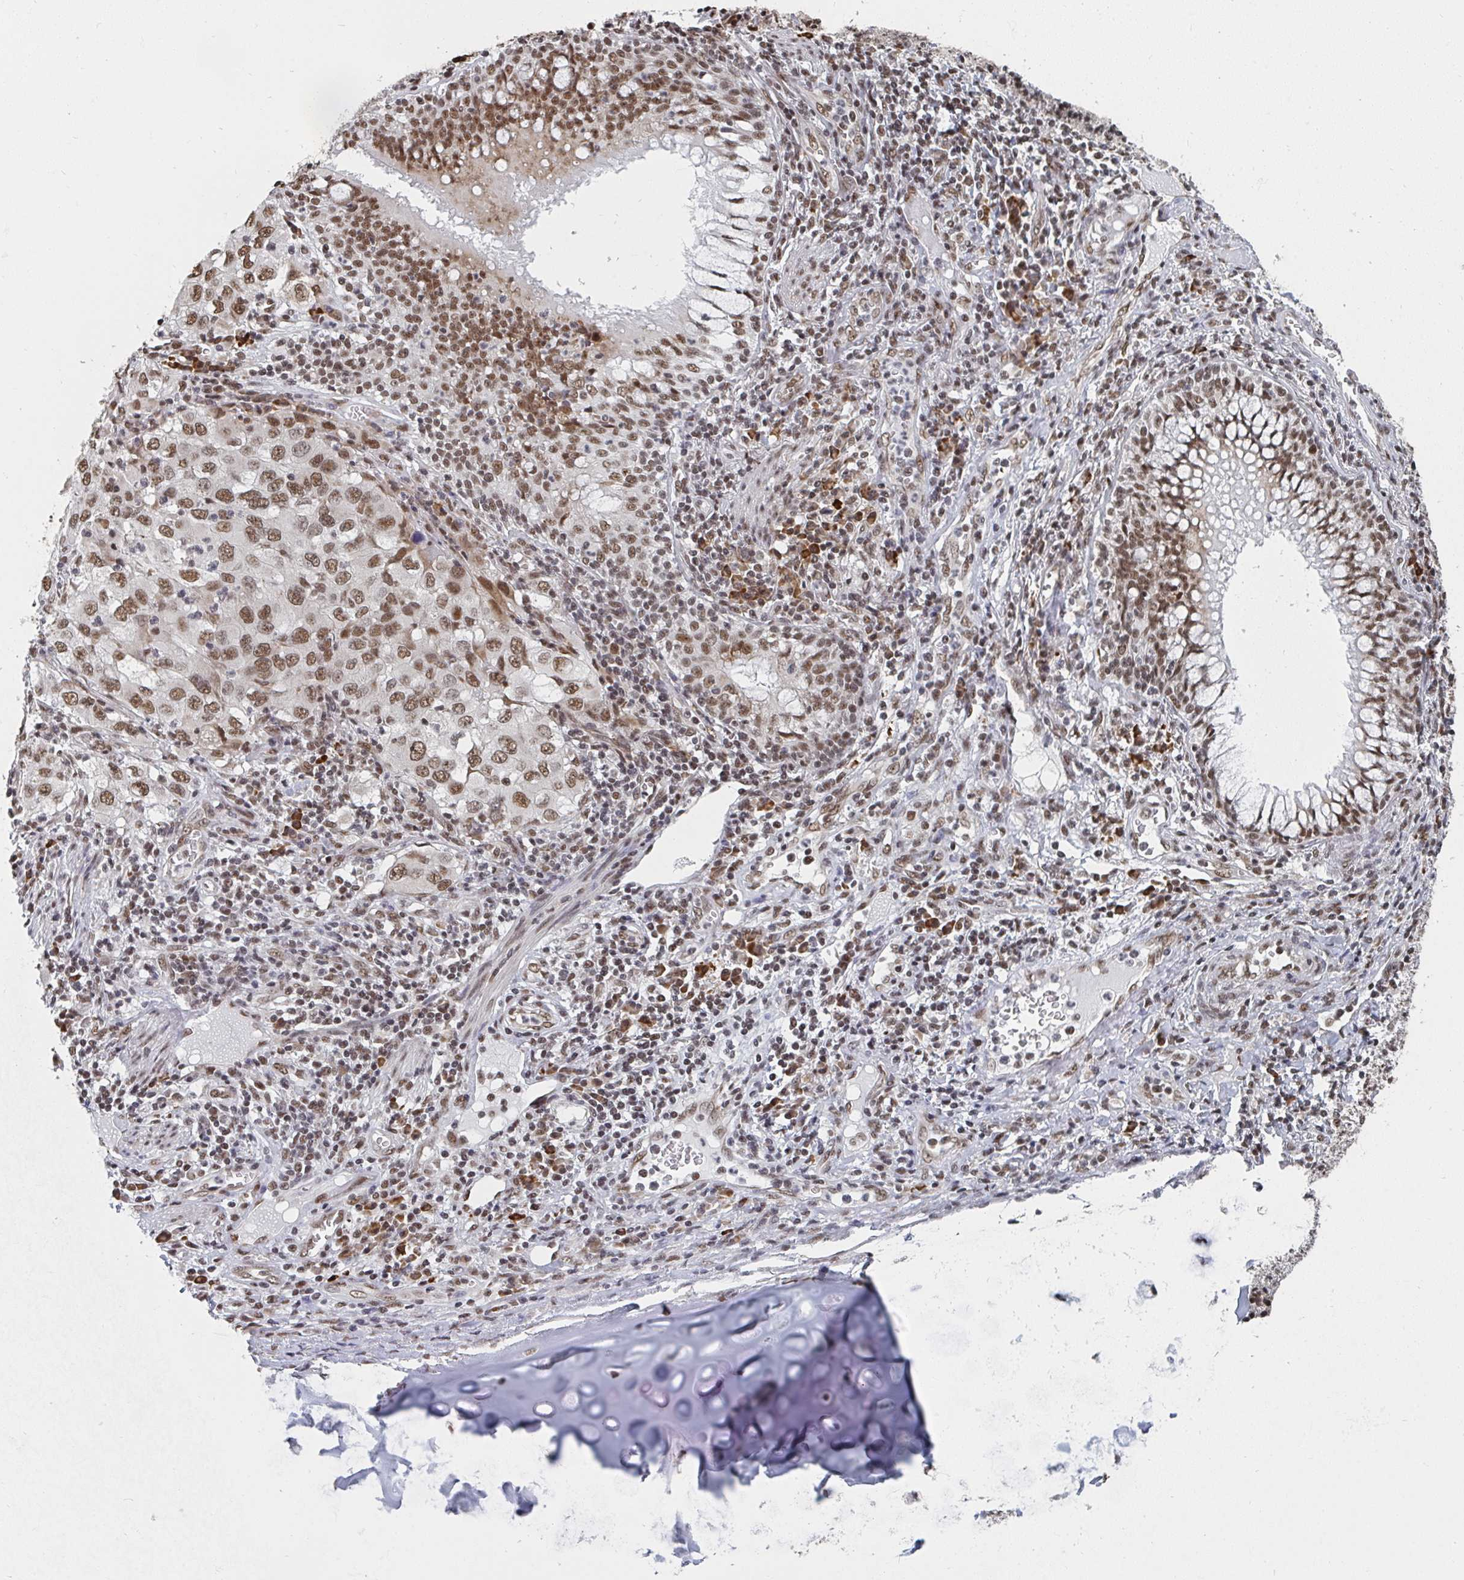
{"staining": {"intensity": "moderate", "quantity": ">75%", "location": "nuclear"}, "tissue": "lung cancer", "cell_type": "Tumor cells", "image_type": "cancer", "snomed": [{"axis": "morphology", "description": "Adenocarcinoma, NOS"}, {"axis": "morphology", "description": "Adenocarcinoma, metastatic, NOS"}, {"axis": "topography", "description": "Lymph node"}, {"axis": "topography", "description": "Lung"}], "caption": "About >75% of tumor cells in lung cancer (adenocarcinoma) reveal moderate nuclear protein staining as visualized by brown immunohistochemical staining.", "gene": "MBNL1", "patient": {"sex": "female", "age": 42}}